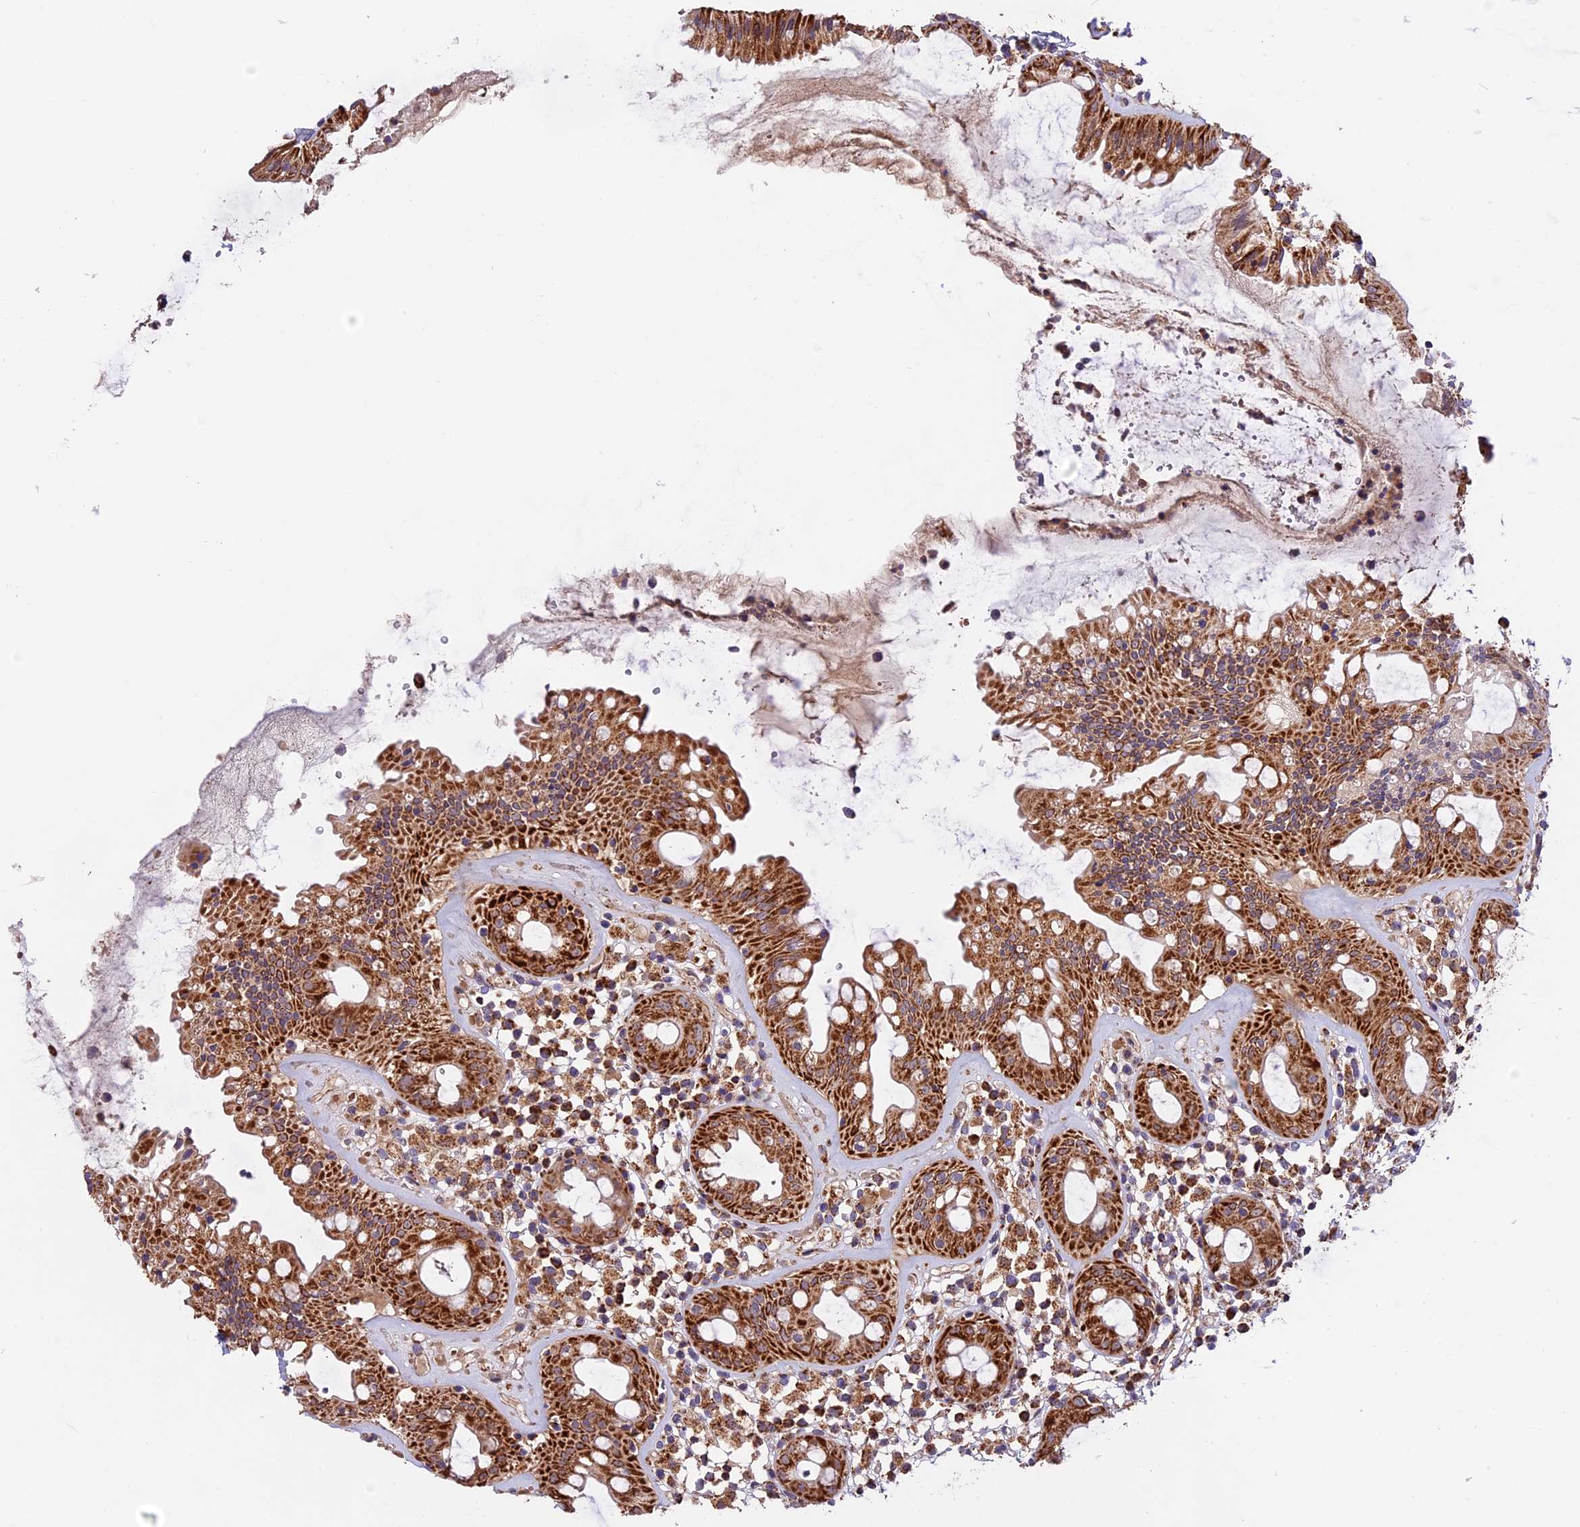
{"staining": {"intensity": "strong", "quantity": ">75%", "location": "cytoplasmic/membranous"}, "tissue": "rectum", "cell_type": "Glandular cells", "image_type": "normal", "snomed": [{"axis": "morphology", "description": "Normal tissue, NOS"}, {"axis": "topography", "description": "Rectum"}], "caption": "Immunohistochemistry image of benign rectum stained for a protein (brown), which displays high levels of strong cytoplasmic/membranous expression in about >75% of glandular cells.", "gene": "NDUFA8", "patient": {"sex": "female", "age": 57}}